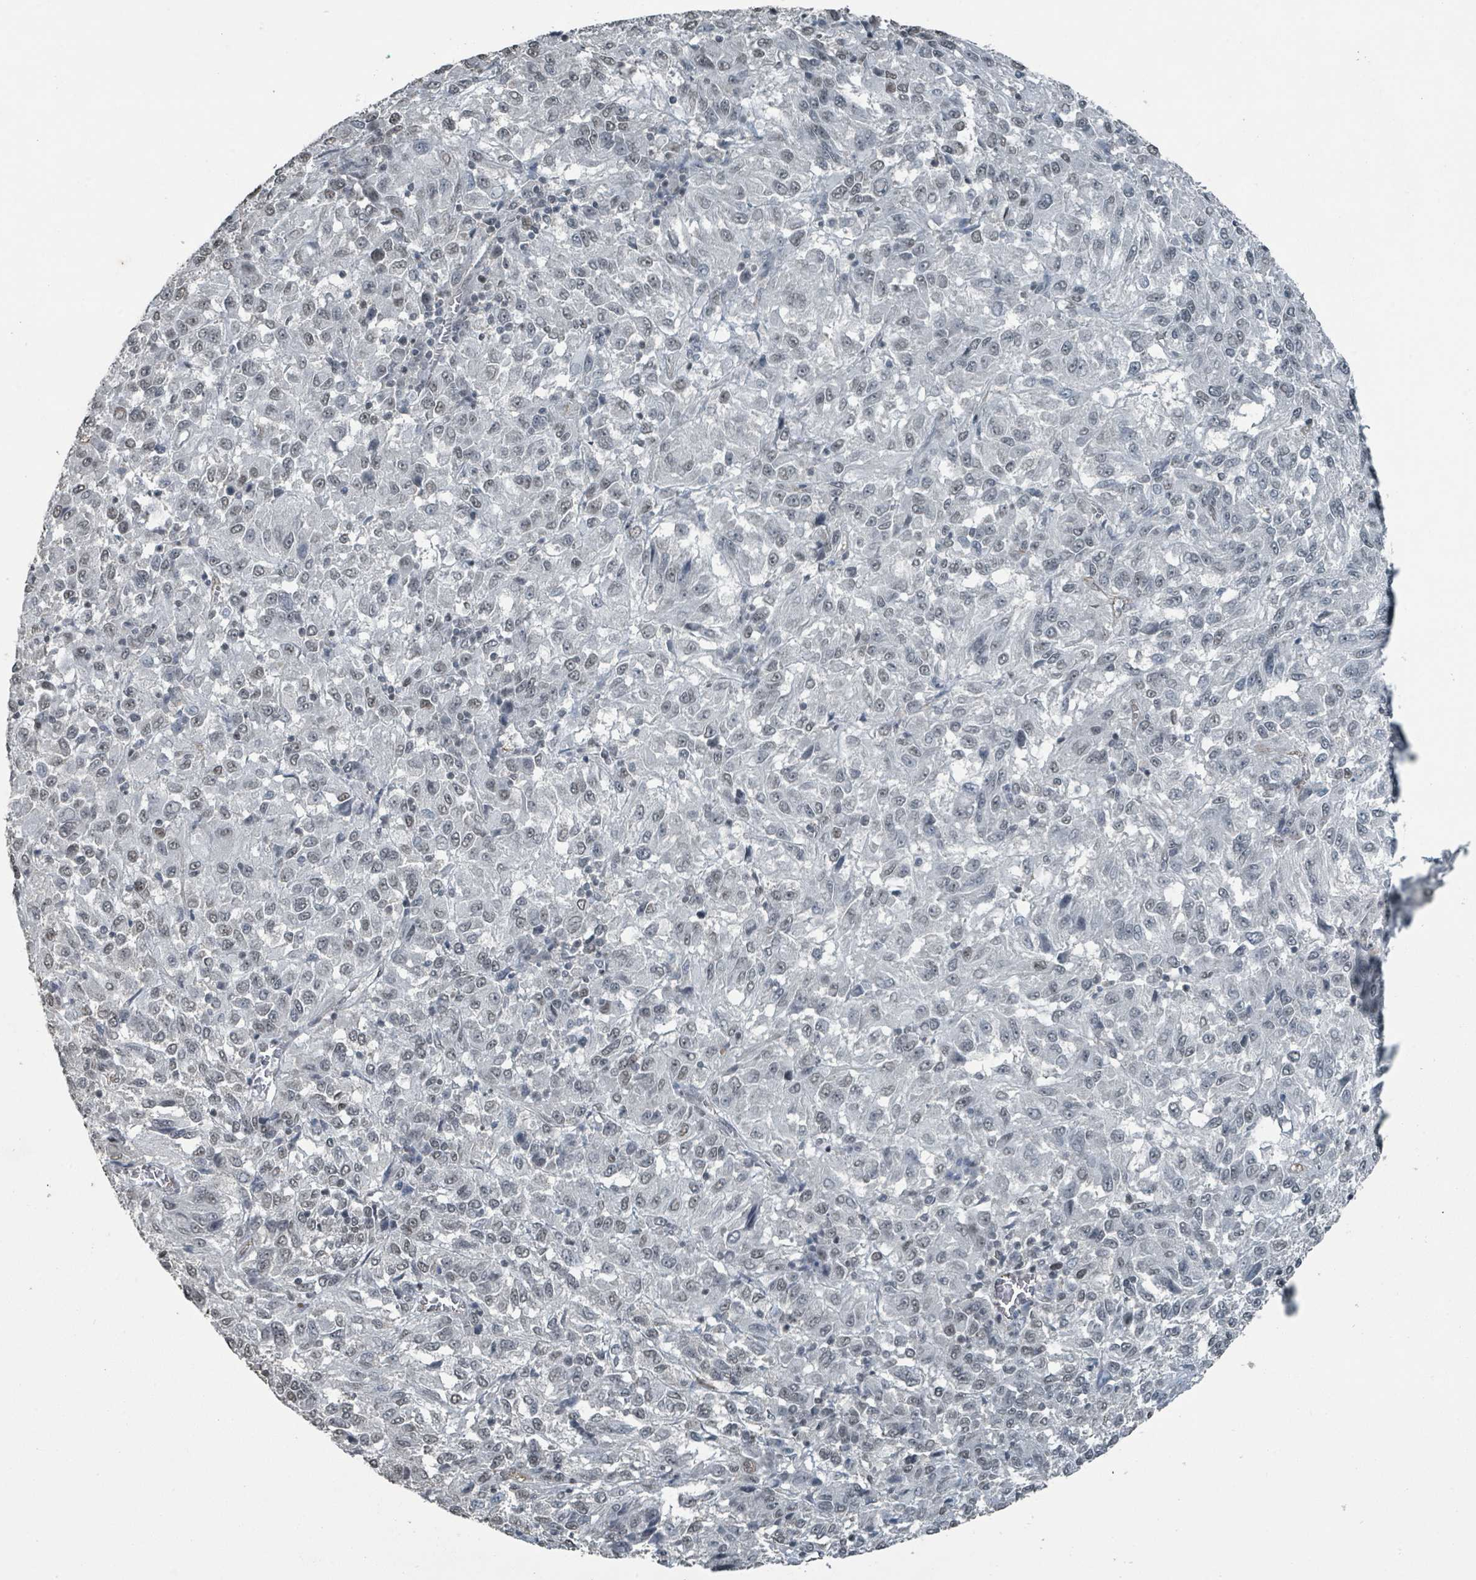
{"staining": {"intensity": "weak", "quantity": "25%-75%", "location": "nuclear"}, "tissue": "melanoma", "cell_type": "Tumor cells", "image_type": "cancer", "snomed": [{"axis": "morphology", "description": "Malignant melanoma, Metastatic site"}, {"axis": "topography", "description": "Lung"}], "caption": "A brown stain highlights weak nuclear staining of a protein in malignant melanoma (metastatic site) tumor cells.", "gene": "PHIP", "patient": {"sex": "male", "age": 64}}